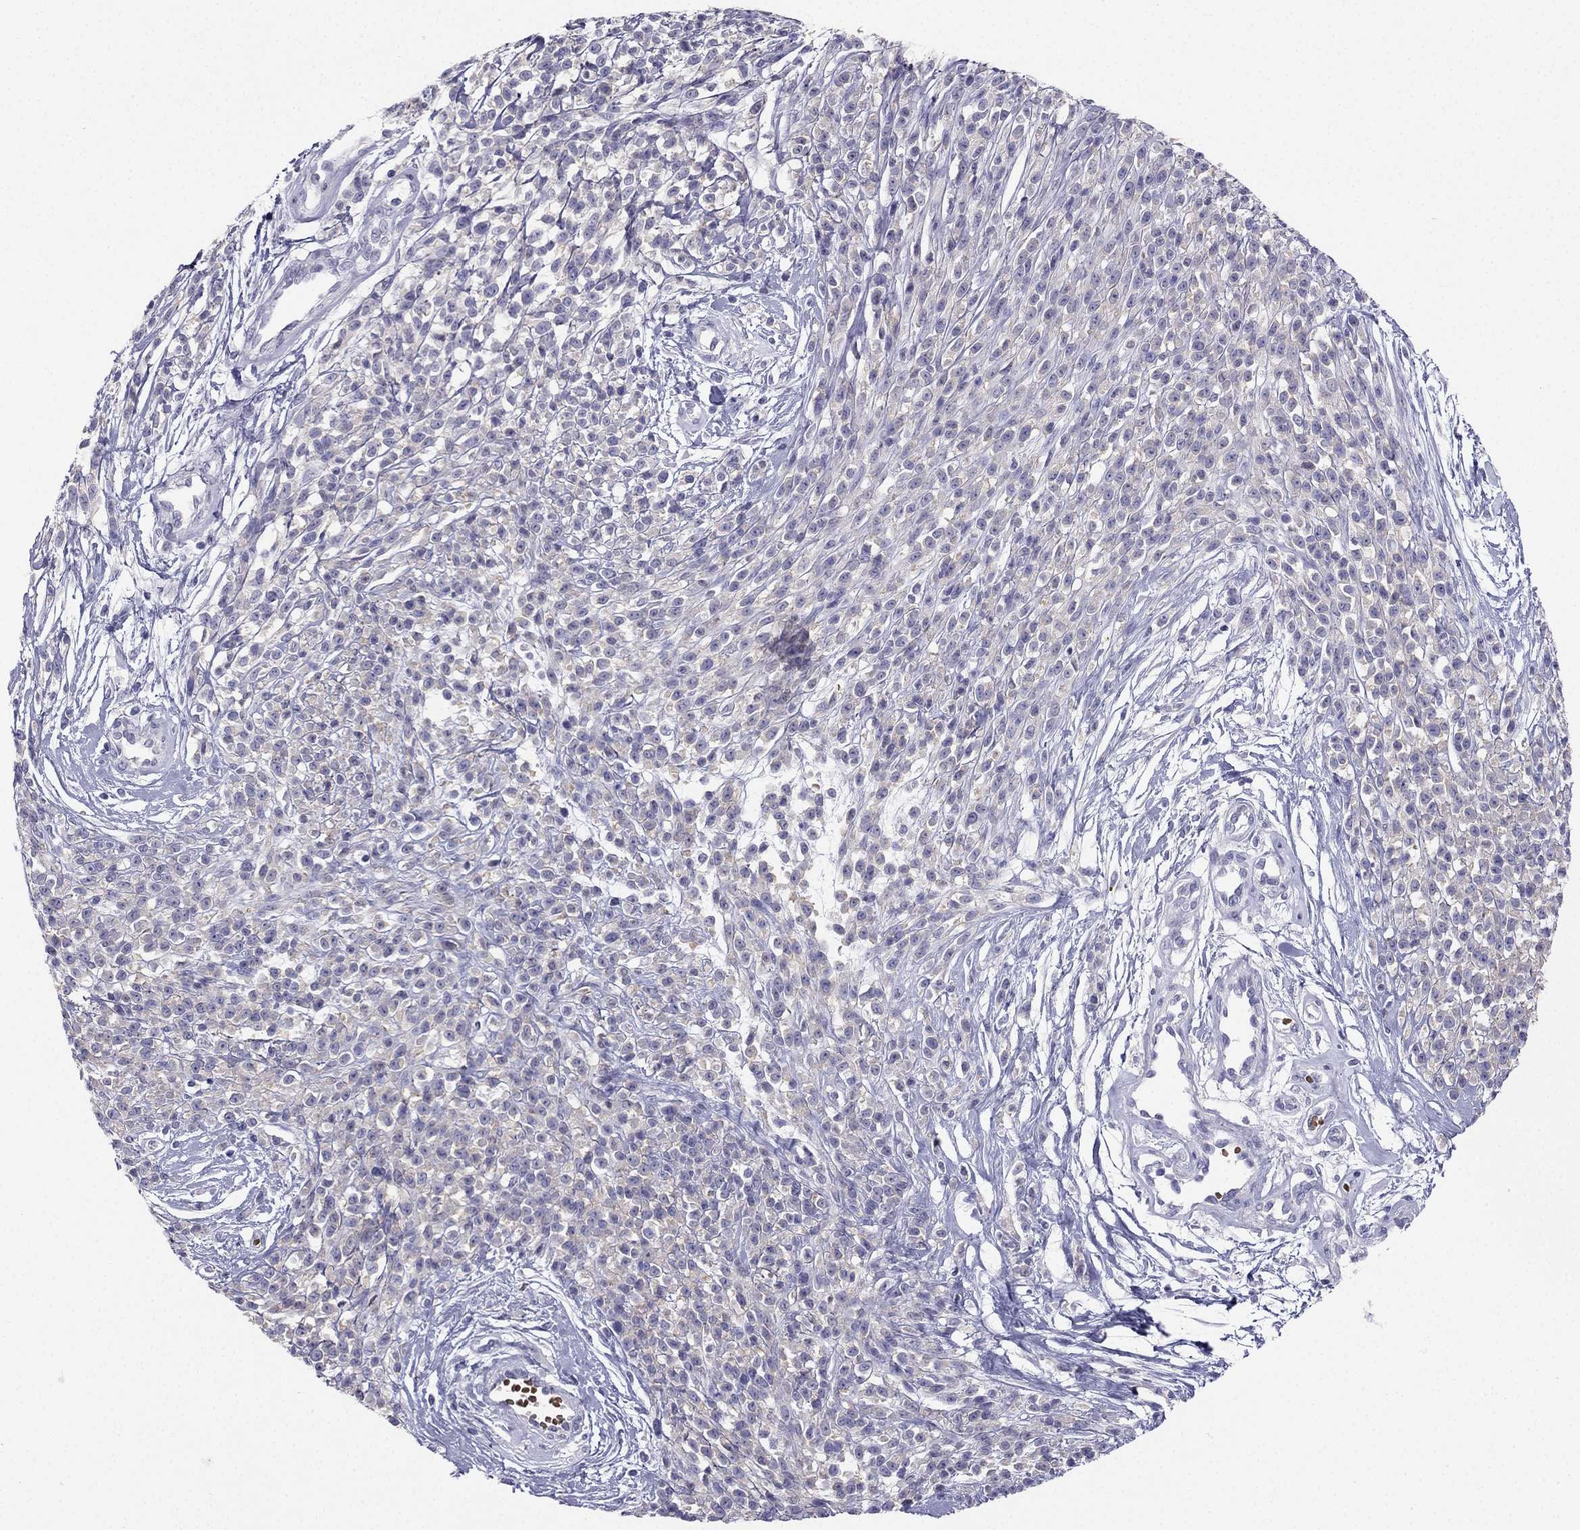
{"staining": {"intensity": "negative", "quantity": "none", "location": "none"}, "tissue": "melanoma", "cell_type": "Tumor cells", "image_type": "cancer", "snomed": [{"axis": "morphology", "description": "Malignant melanoma, NOS"}, {"axis": "topography", "description": "Skin"}, {"axis": "topography", "description": "Skin of trunk"}], "caption": "Histopathology image shows no protein positivity in tumor cells of melanoma tissue. (DAB immunohistochemistry (IHC) with hematoxylin counter stain).", "gene": "RSPH14", "patient": {"sex": "male", "age": 74}}